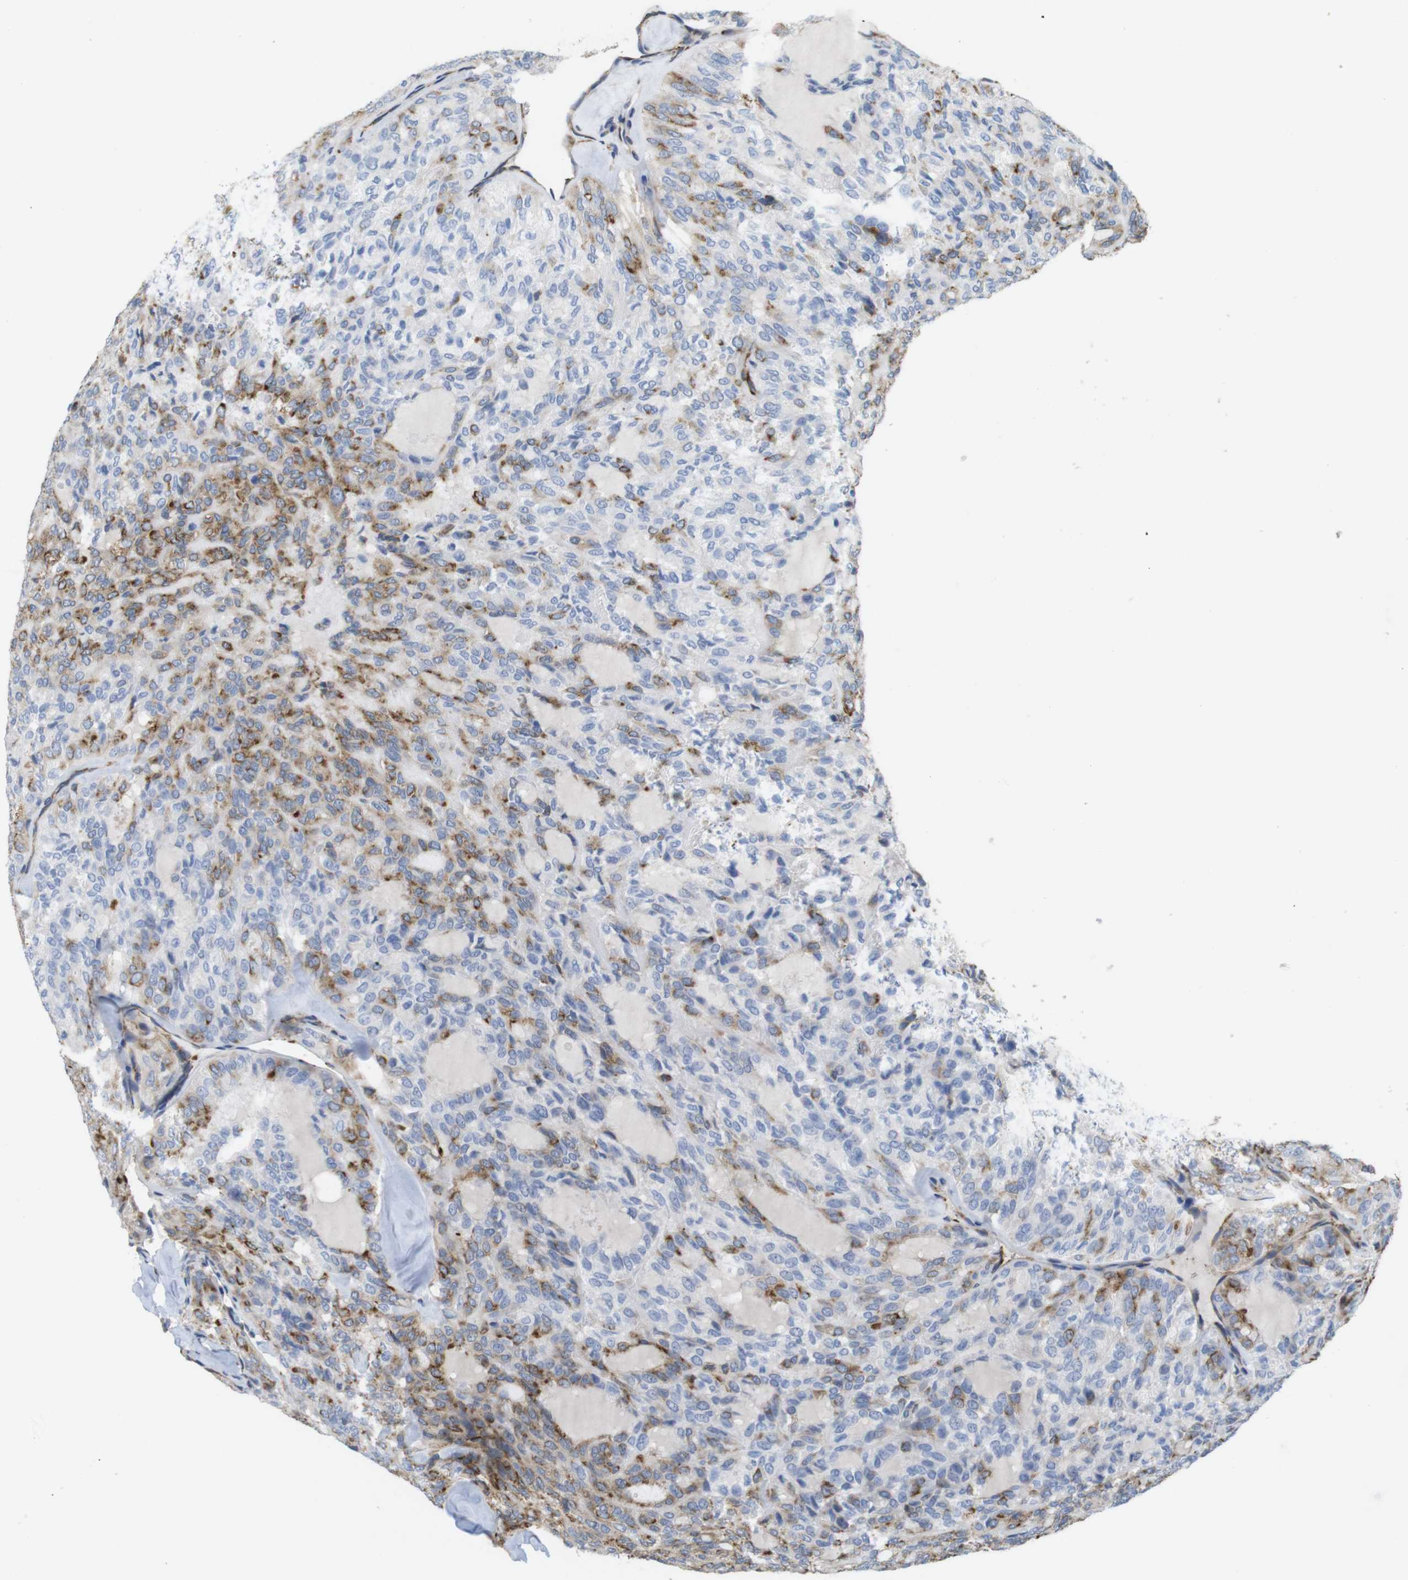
{"staining": {"intensity": "moderate", "quantity": "25%-75%", "location": "cytoplasmic/membranous"}, "tissue": "thyroid cancer", "cell_type": "Tumor cells", "image_type": "cancer", "snomed": [{"axis": "morphology", "description": "Follicular adenoma carcinoma, NOS"}, {"axis": "topography", "description": "Thyroid gland"}], "caption": "Human thyroid follicular adenoma carcinoma stained for a protein (brown) shows moderate cytoplasmic/membranous positive positivity in about 25%-75% of tumor cells.", "gene": "PCNX2", "patient": {"sex": "male", "age": 75}}